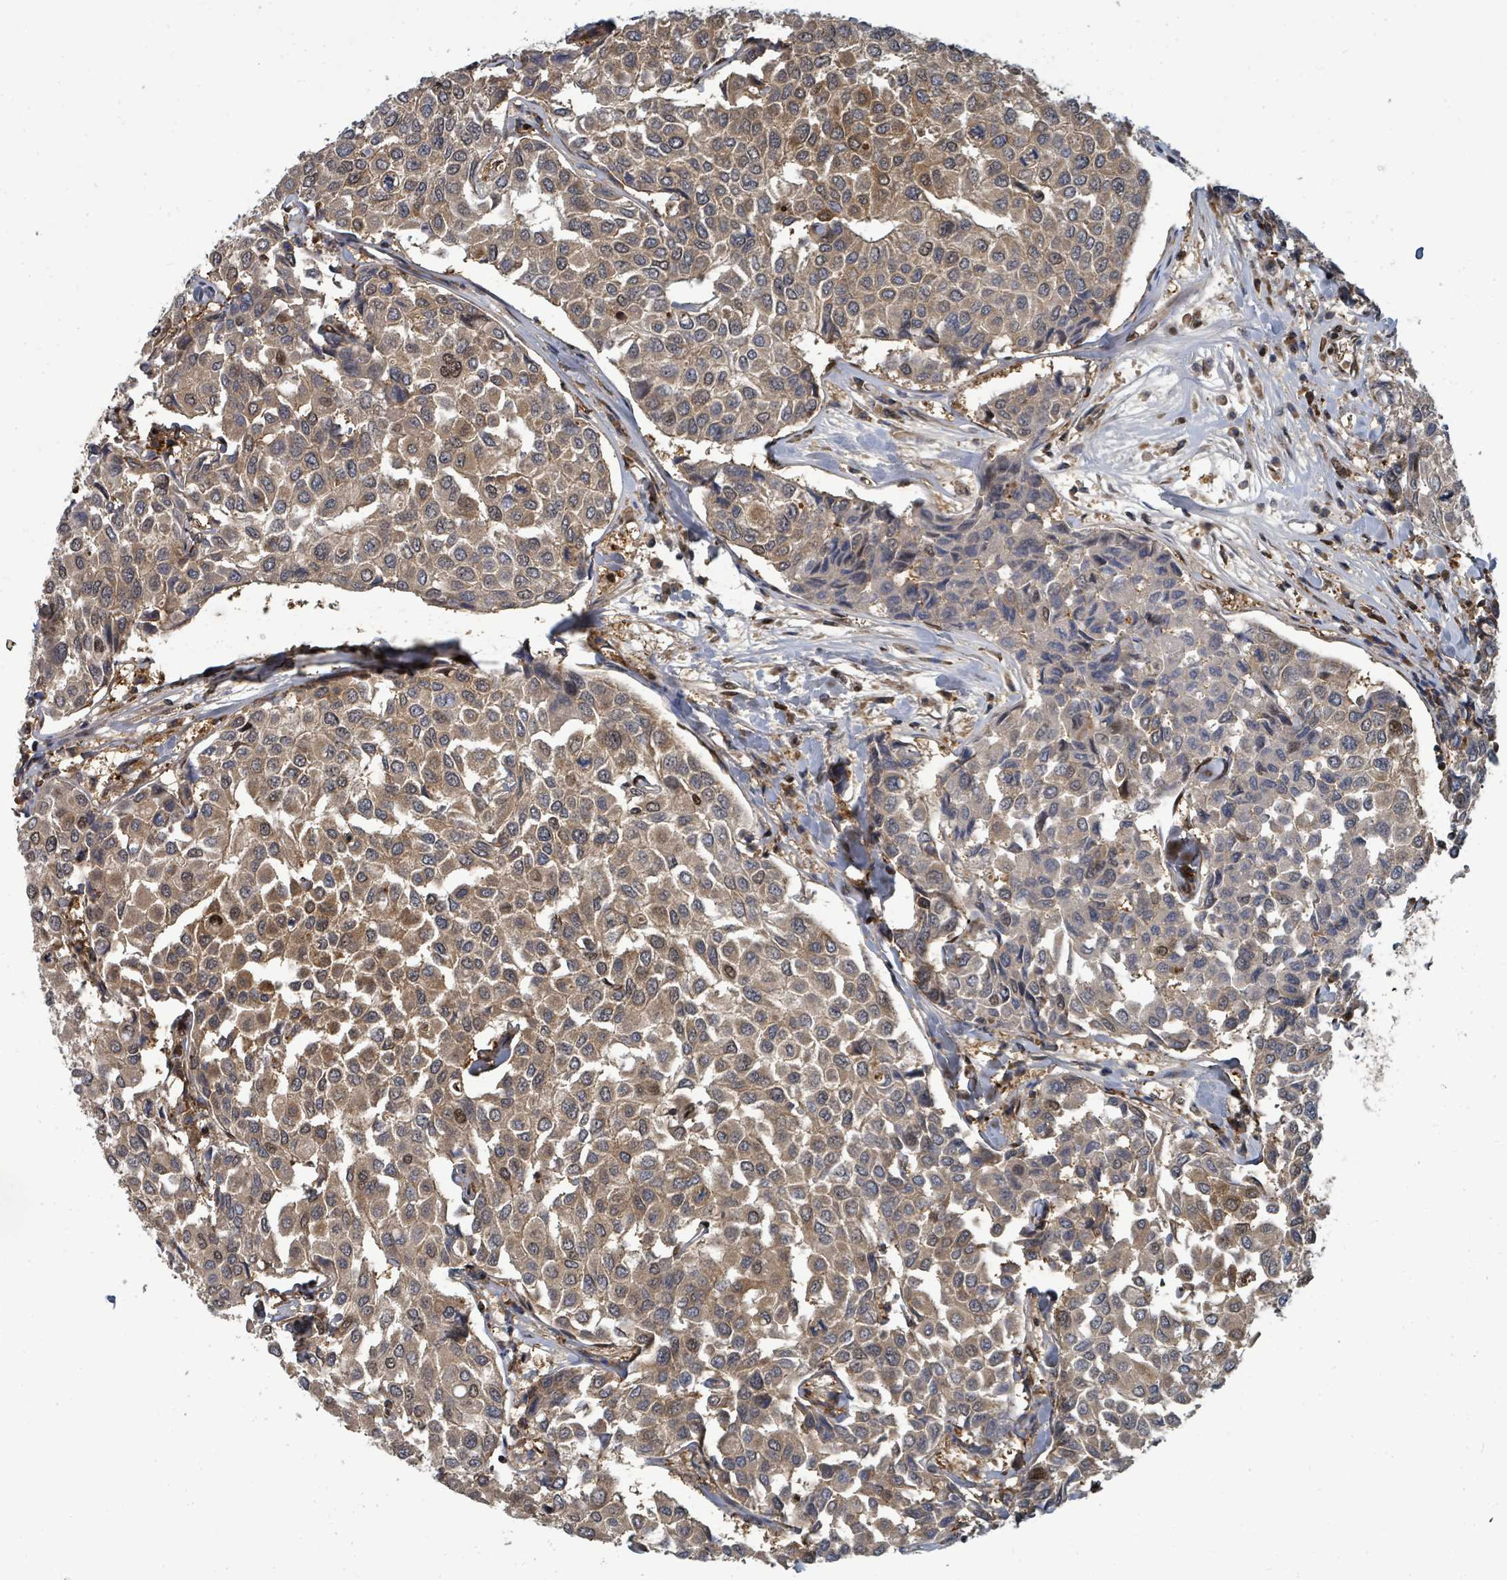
{"staining": {"intensity": "moderate", "quantity": "25%-75%", "location": "cytoplasmic/membranous,nuclear"}, "tissue": "breast cancer", "cell_type": "Tumor cells", "image_type": "cancer", "snomed": [{"axis": "morphology", "description": "Duct carcinoma"}, {"axis": "topography", "description": "Breast"}], "caption": "Breast intraductal carcinoma stained with a brown dye displays moderate cytoplasmic/membranous and nuclear positive staining in about 25%-75% of tumor cells.", "gene": "TRDMT1", "patient": {"sex": "female", "age": 55}}